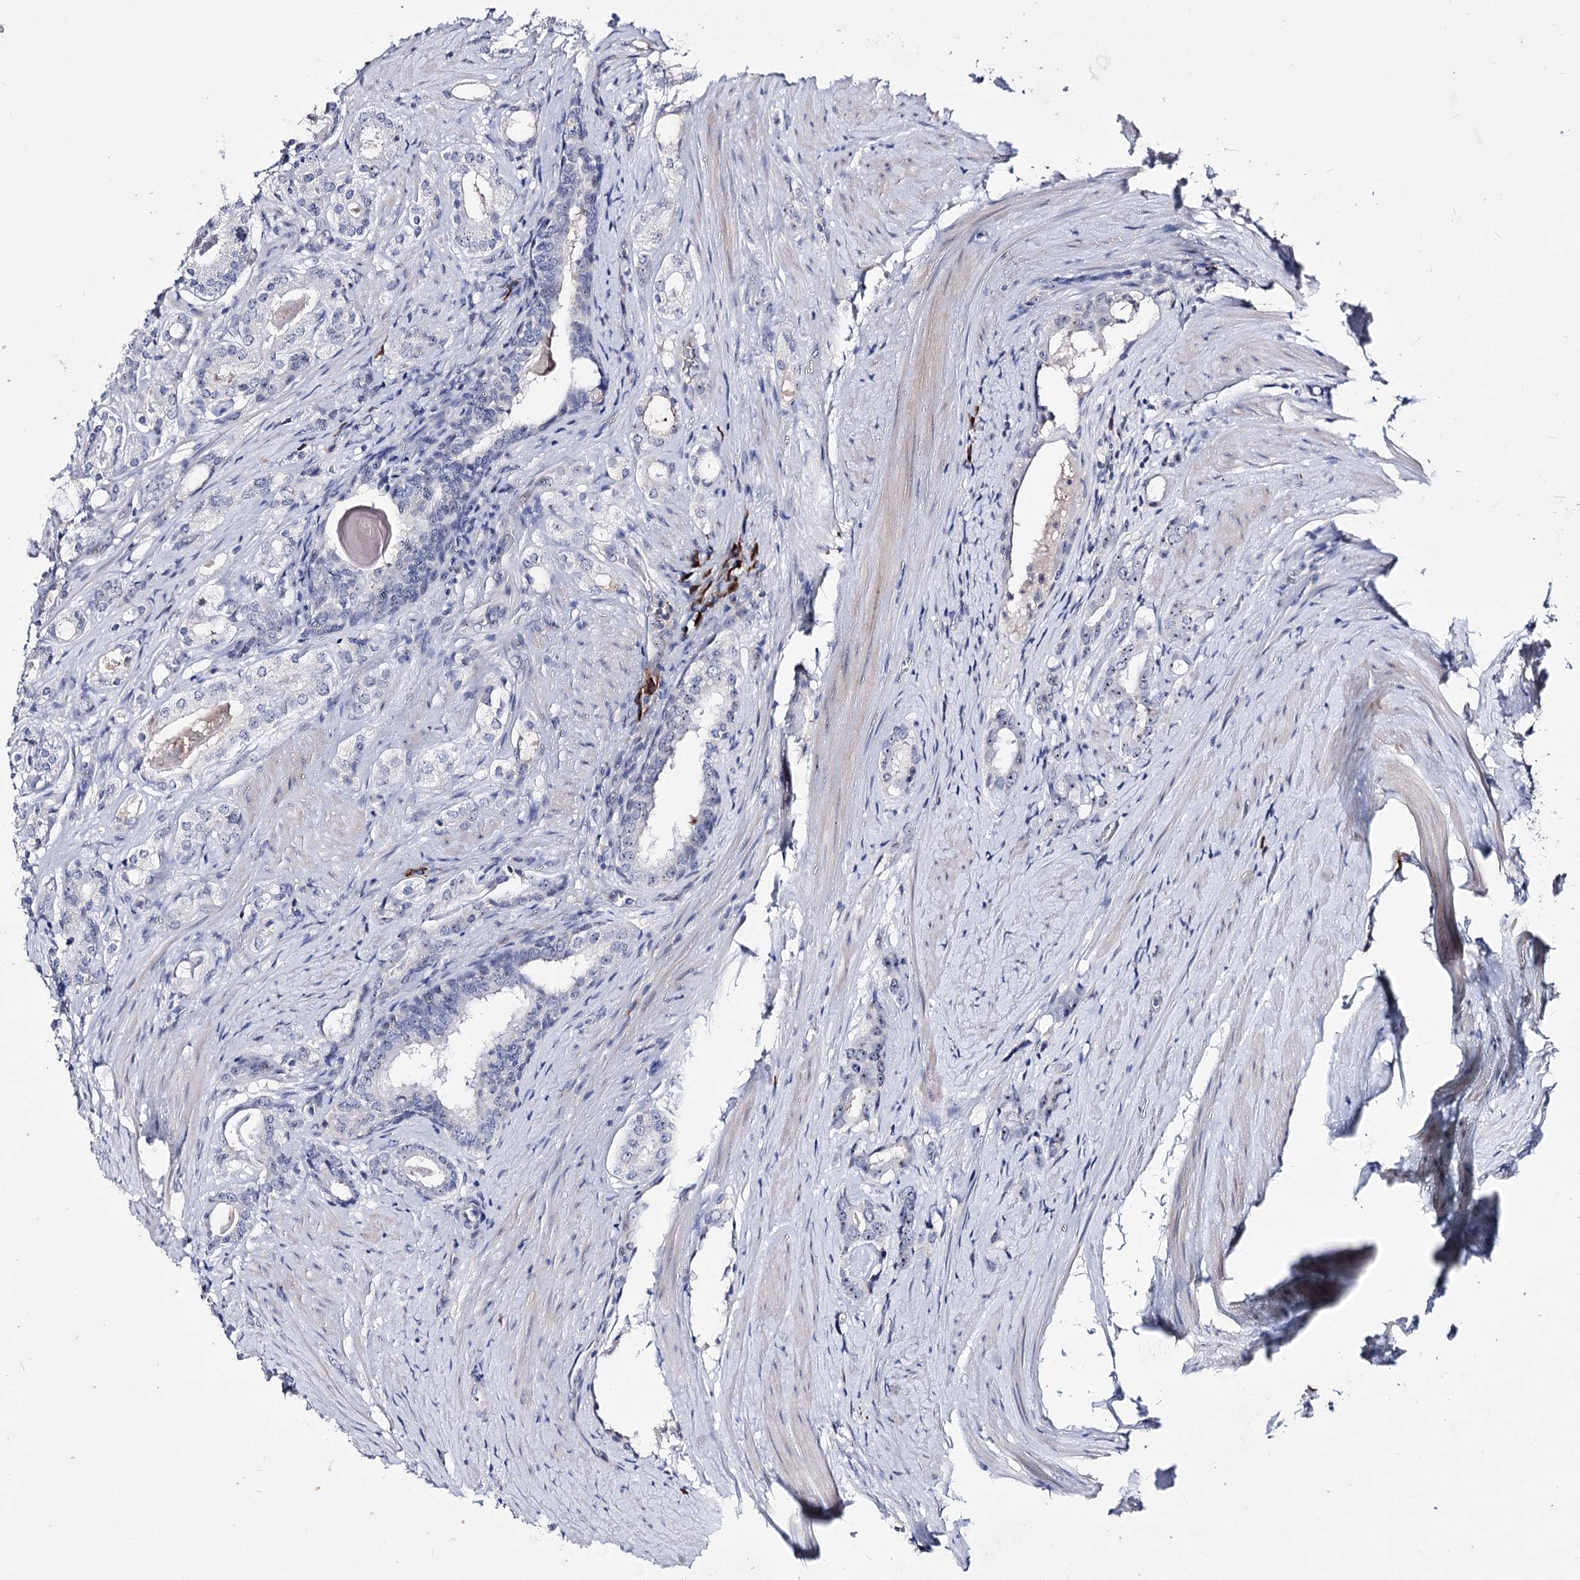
{"staining": {"intensity": "negative", "quantity": "none", "location": "none"}, "tissue": "prostate cancer", "cell_type": "Tumor cells", "image_type": "cancer", "snomed": [{"axis": "morphology", "description": "Adenocarcinoma, High grade"}, {"axis": "topography", "description": "Prostate"}], "caption": "Human prostate cancer (high-grade adenocarcinoma) stained for a protein using immunohistochemistry demonstrates no staining in tumor cells.", "gene": "PCGF5", "patient": {"sex": "male", "age": 63}}